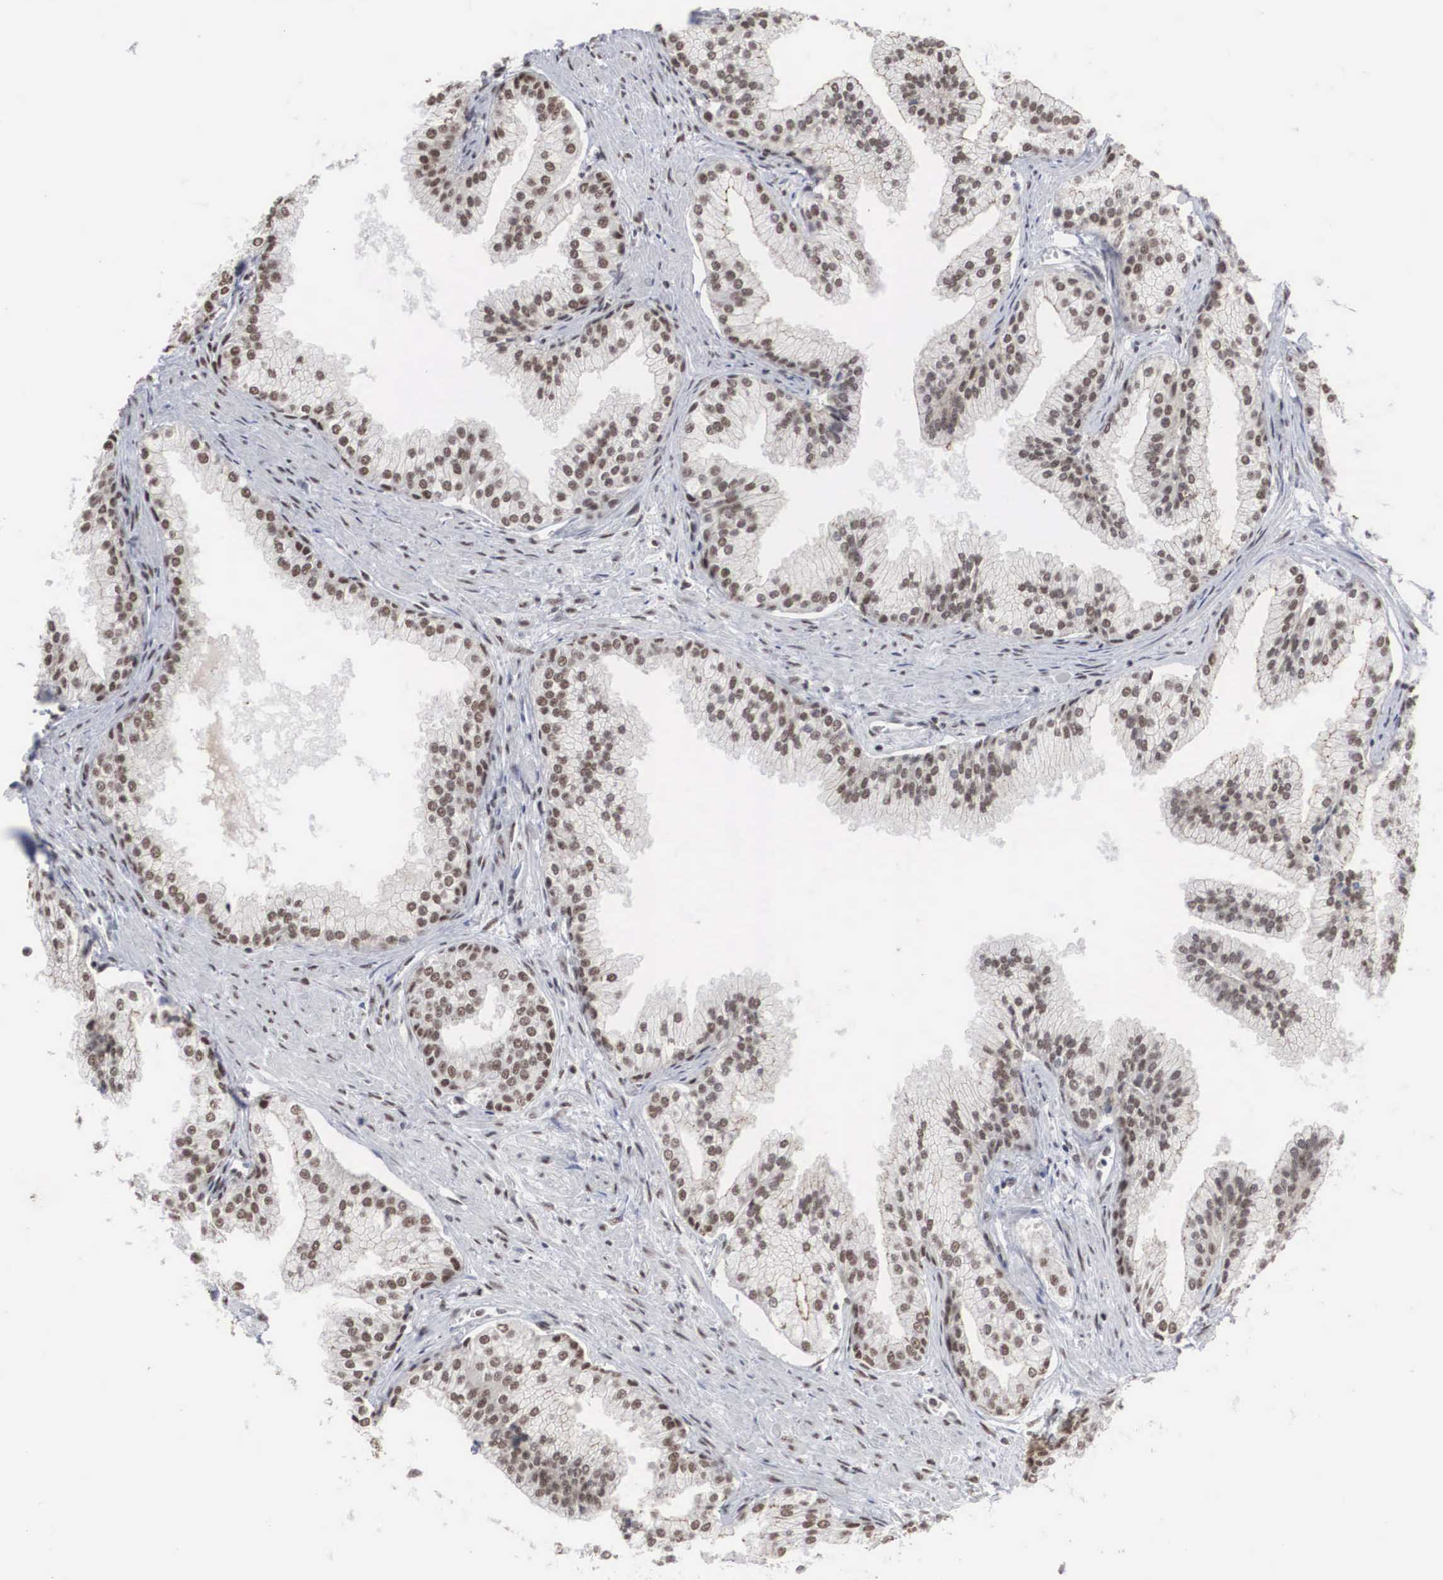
{"staining": {"intensity": "weak", "quantity": ">75%", "location": "nuclear"}, "tissue": "prostate", "cell_type": "Glandular cells", "image_type": "normal", "snomed": [{"axis": "morphology", "description": "Normal tissue, NOS"}, {"axis": "topography", "description": "Prostate"}], "caption": "An immunohistochemistry (IHC) micrograph of benign tissue is shown. Protein staining in brown labels weak nuclear positivity in prostate within glandular cells. (brown staining indicates protein expression, while blue staining denotes nuclei).", "gene": "AUTS2", "patient": {"sex": "male", "age": 68}}